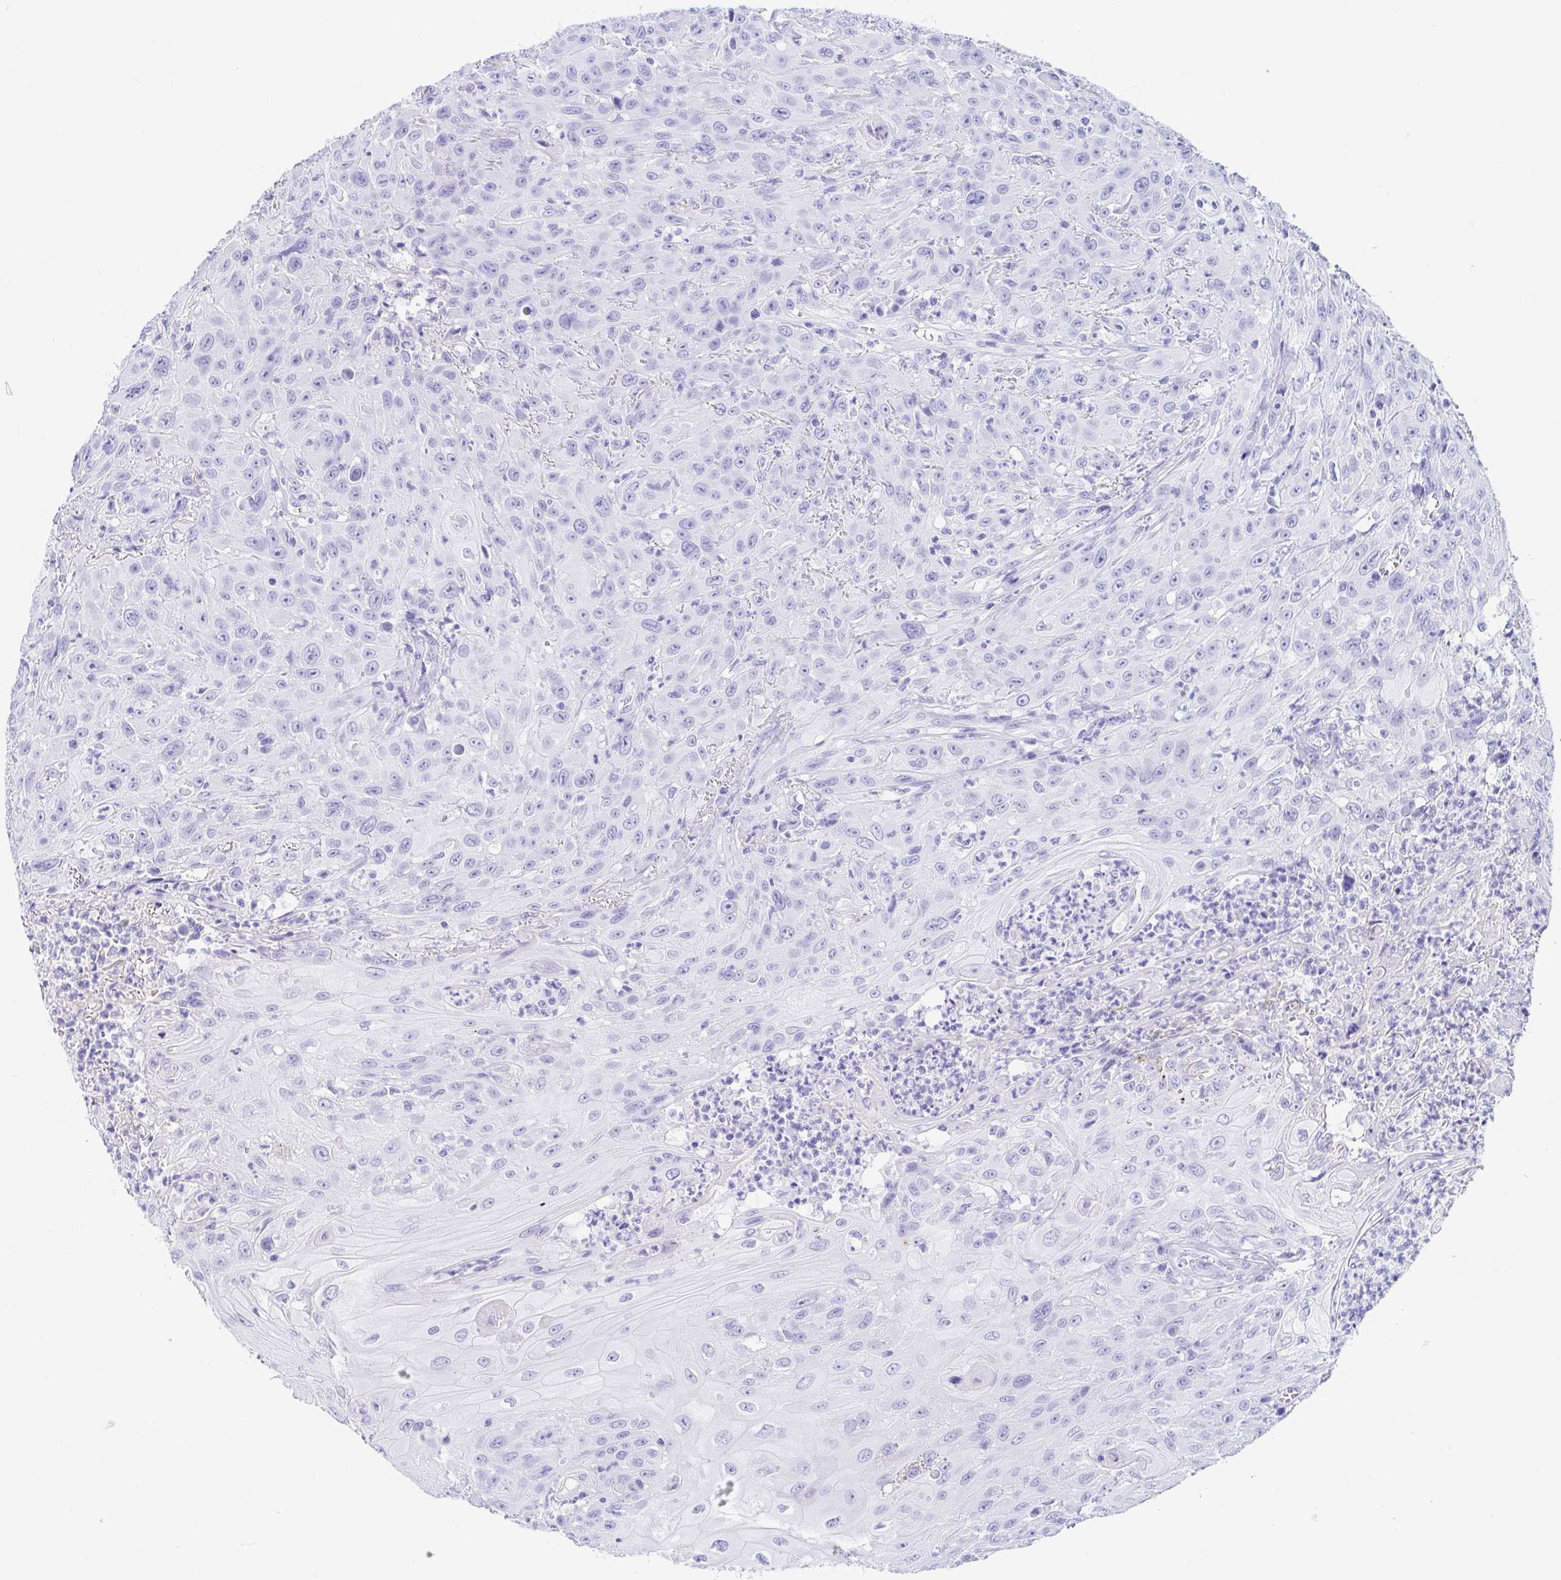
{"staining": {"intensity": "negative", "quantity": "none", "location": "none"}, "tissue": "head and neck cancer", "cell_type": "Tumor cells", "image_type": "cancer", "snomed": [{"axis": "morphology", "description": "Squamous cell carcinoma, NOS"}, {"axis": "topography", "description": "Skin"}, {"axis": "topography", "description": "Head-Neck"}], "caption": "Head and neck cancer (squamous cell carcinoma) was stained to show a protein in brown. There is no significant staining in tumor cells.", "gene": "GKN1", "patient": {"sex": "male", "age": 80}}